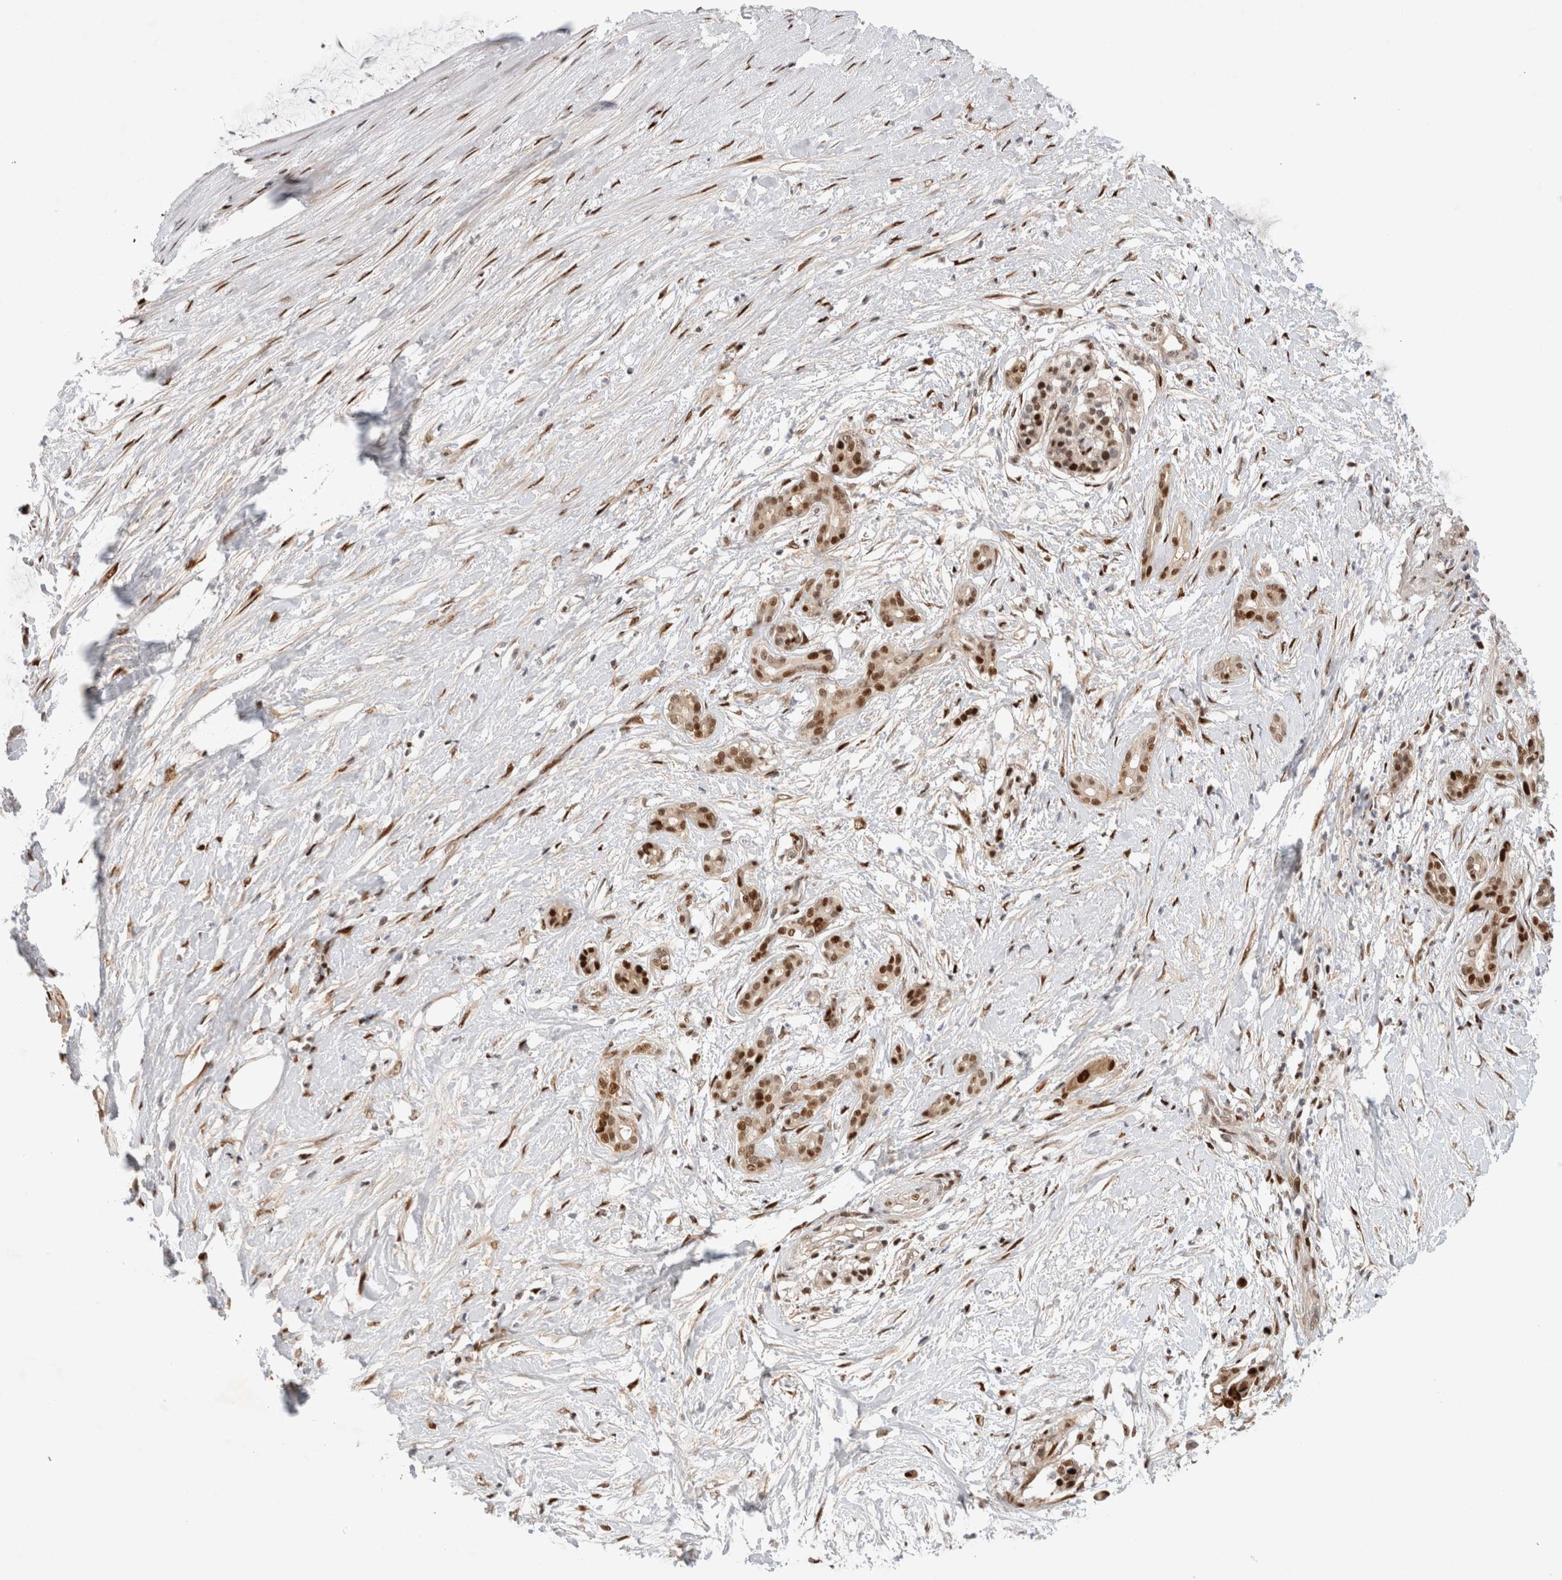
{"staining": {"intensity": "strong", "quantity": ">75%", "location": "nuclear"}, "tissue": "pancreatic cancer", "cell_type": "Tumor cells", "image_type": "cancer", "snomed": [{"axis": "morphology", "description": "Adenocarcinoma, NOS"}, {"axis": "topography", "description": "Pancreas"}], "caption": "High-magnification brightfield microscopy of pancreatic cancer (adenocarcinoma) stained with DAB (3,3'-diaminobenzidine) (brown) and counterstained with hematoxylin (blue). tumor cells exhibit strong nuclear staining is seen in approximately>75% of cells. The protein of interest is shown in brown color, while the nuclei are stained blue.", "gene": "TCF4", "patient": {"sex": "male", "age": 41}}